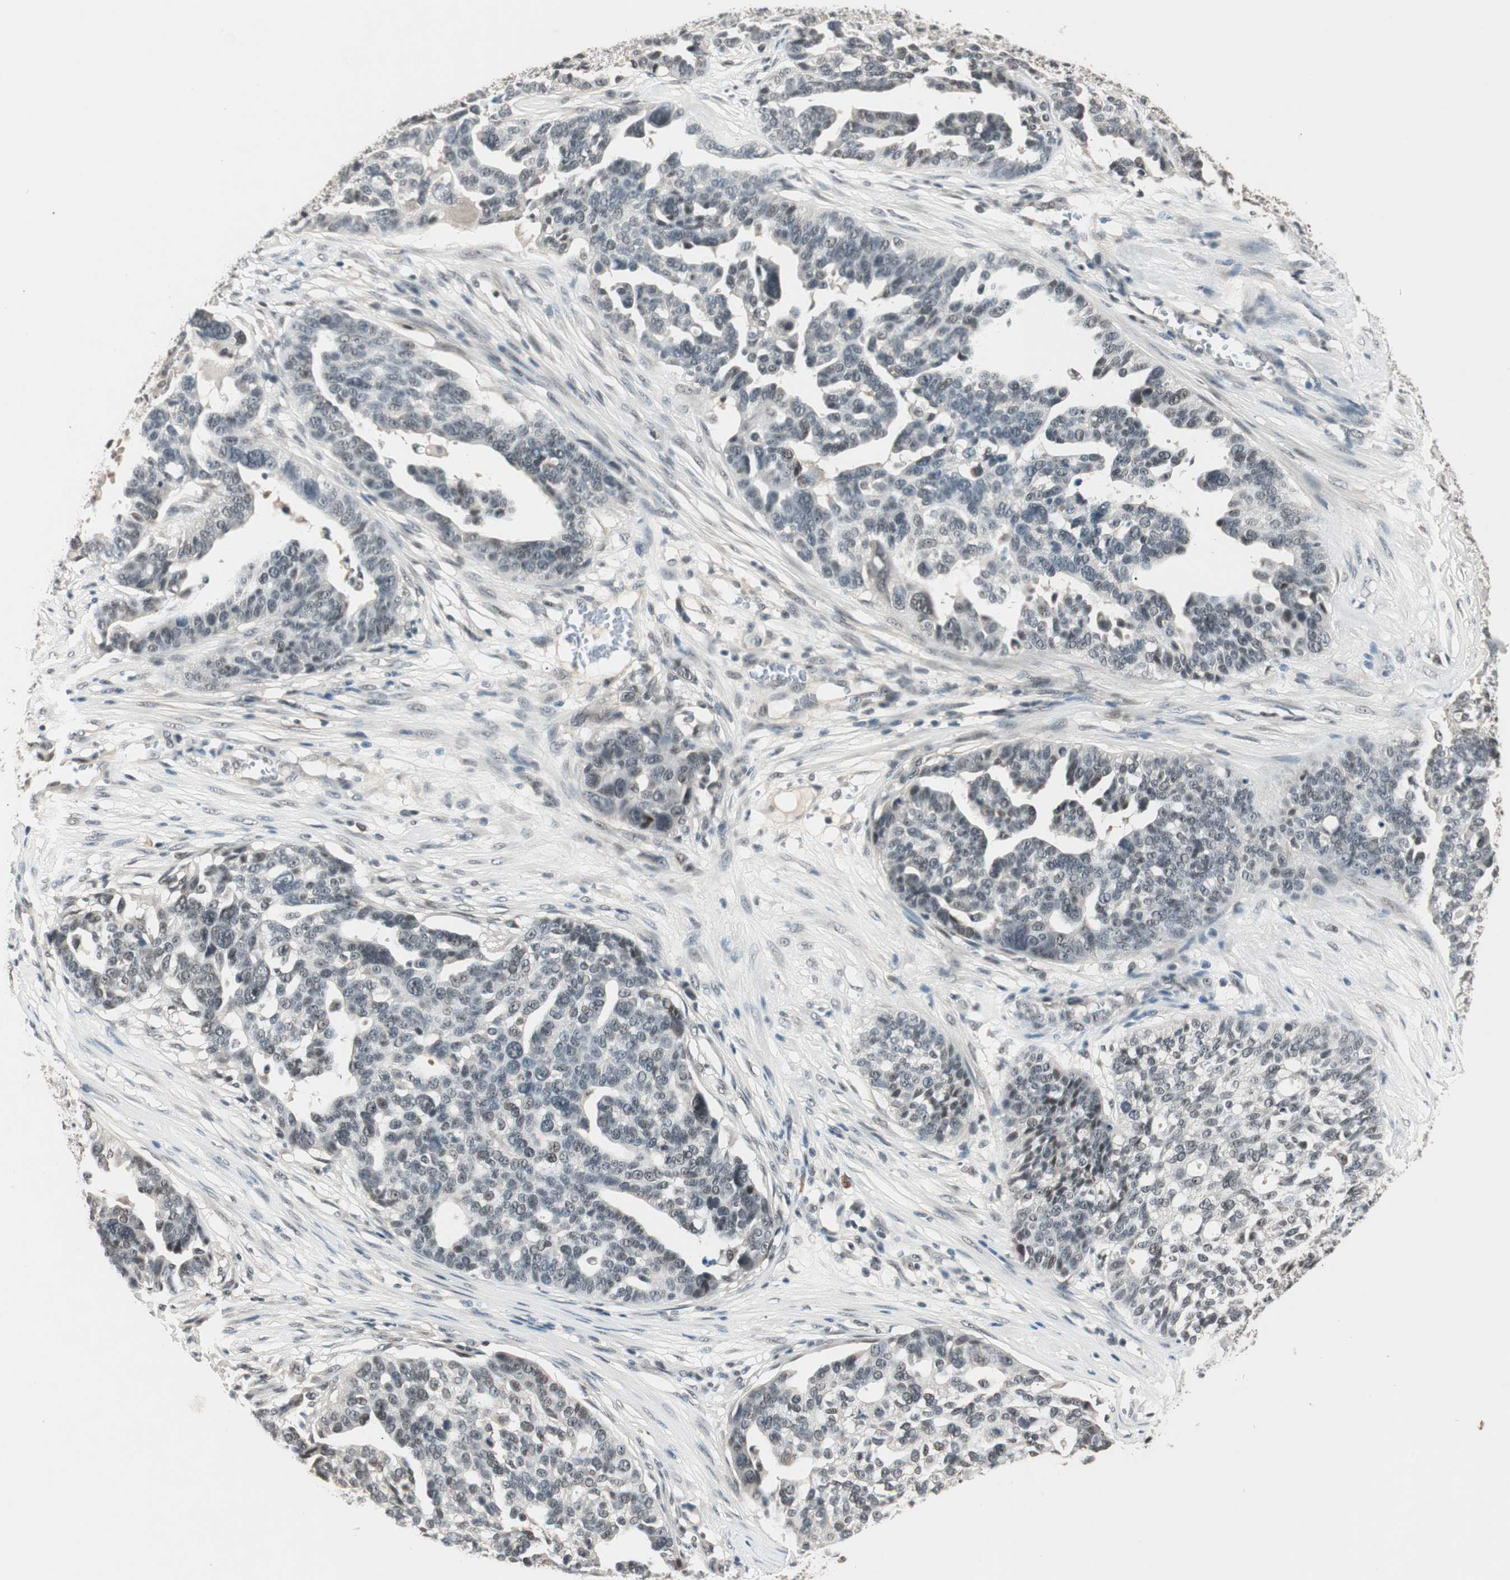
{"staining": {"intensity": "weak", "quantity": "<25%", "location": "nuclear"}, "tissue": "ovarian cancer", "cell_type": "Tumor cells", "image_type": "cancer", "snomed": [{"axis": "morphology", "description": "Cystadenocarcinoma, serous, NOS"}, {"axis": "topography", "description": "Ovary"}], "caption": "Immunohistochemistry of human ovarian cancer (serous cystadenocarcinoma) displays no staining in tumor cells.", "gene": "NFRKB", "patient": {"sex": "female", "age": 59}}